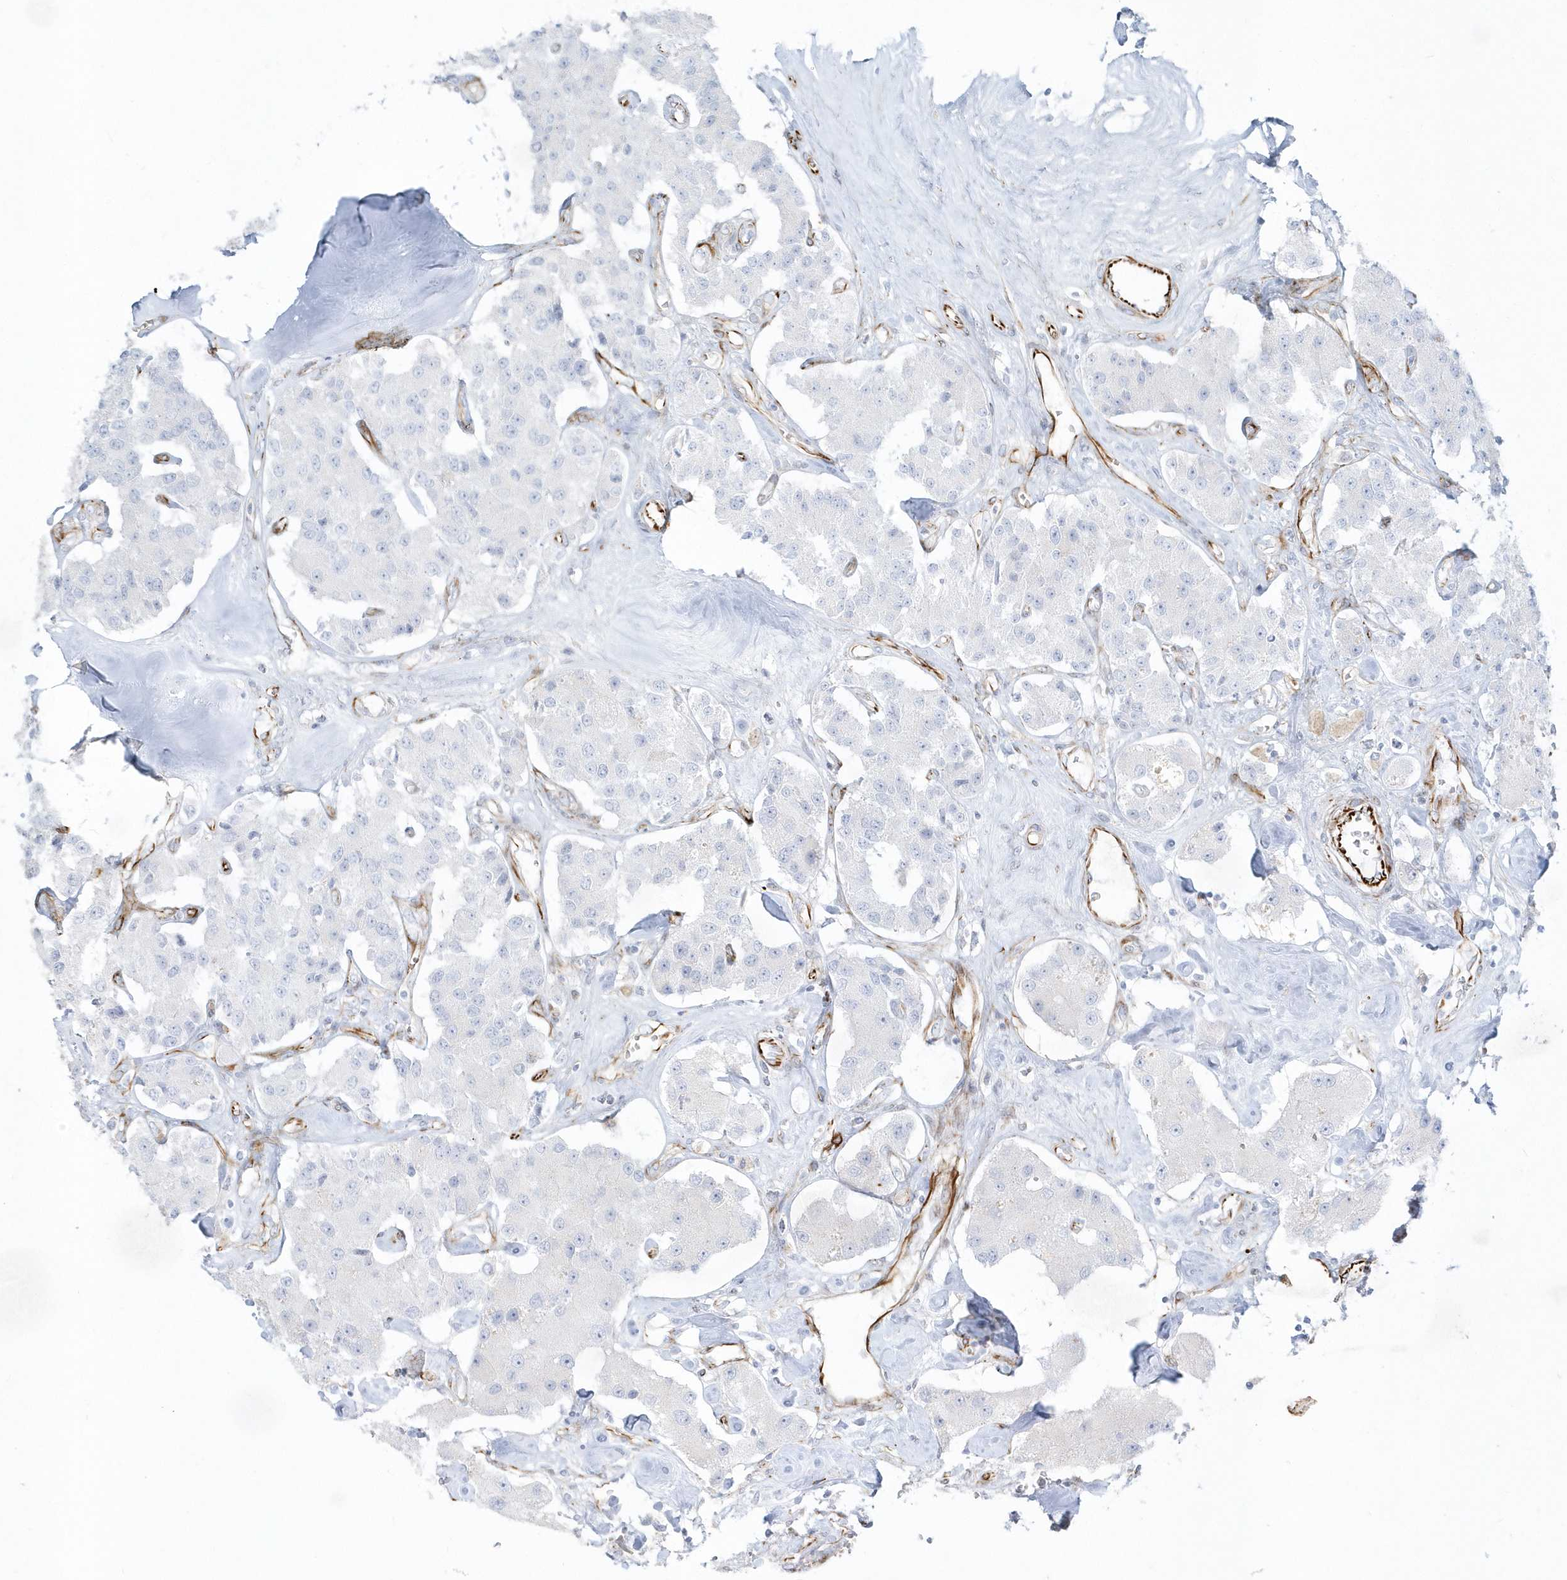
{"staining": {"intensity": "negative", "quantity": "none", "location": "none"}, "tissue": "carcinoid", "cell_type": "Tumor cells", "image_type": "cancer", "snomed": [{"axis": "morphology", "description": "Carcinoid, malignant, NOS"}, {"axis": "topography", "description": "Pancreas"}], "caption": "Tumor cells are negative for protein expression in human malignant carcinoid.", "gene": "PPIL6", "patient": {"sex": "male", "age": 41}}